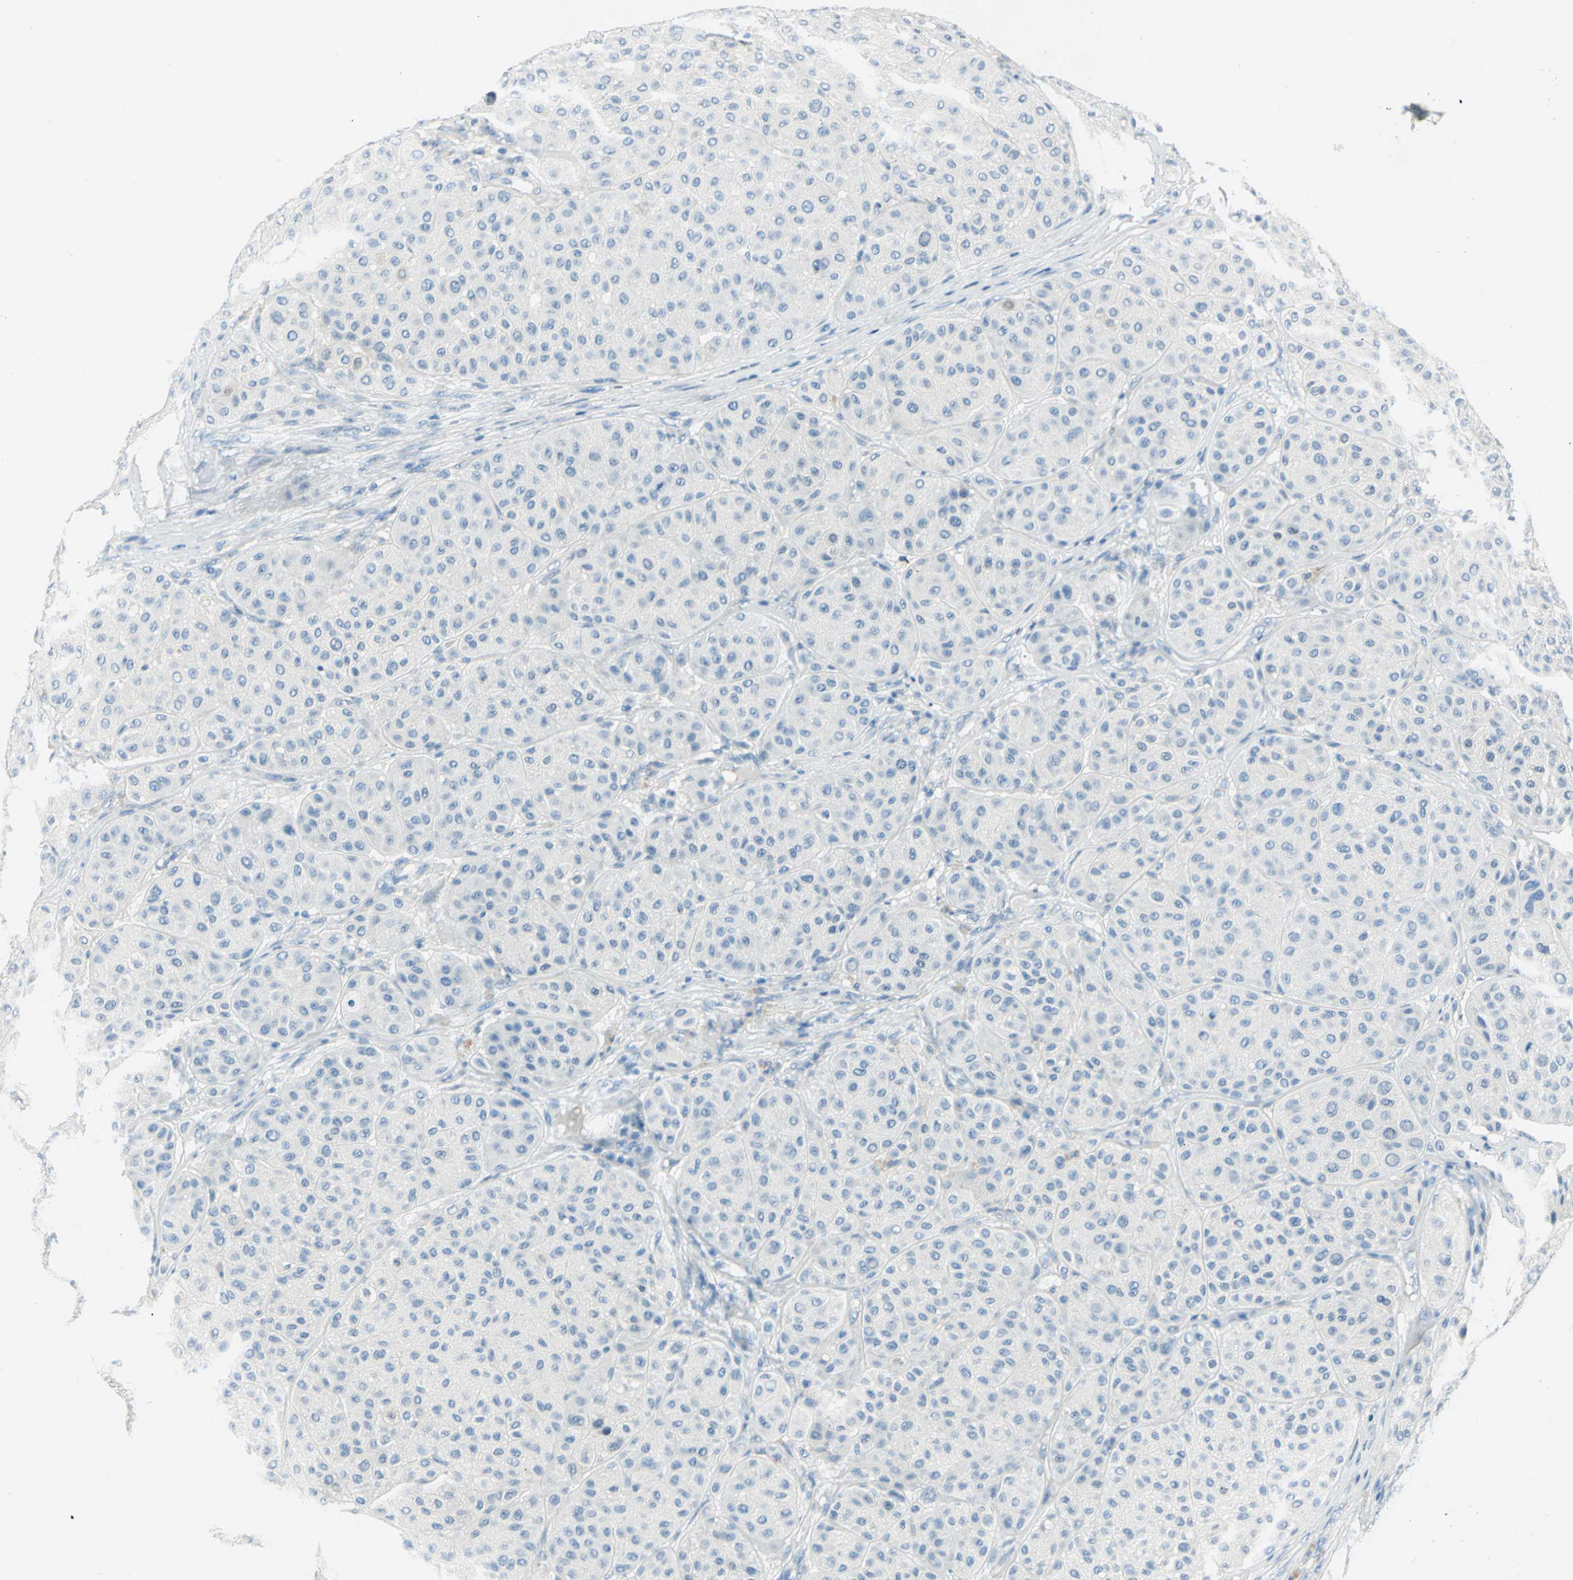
{"staining": {"intensity": "negative", "quantity": "none", "location": "none"}, "tissue": "melanoma", "cell_type": "Tumor cells", "image_type": "cancer", "snomed": [{"axis": "morphology", "description": "Normal tissue, NOS"}, {"axis": "morphology", "description": "Malignant melanoma, Metastatic site"}, {"axis": "topography", "description": "Skin"}], "caption": "This is an immunohistochemistry (IHC) micrograph of human malignant melanoma (metastatic site). There is no positivity in tumor cells.", "gene": "UCHL1", "patient": {"sex": "male", "age": 41}}